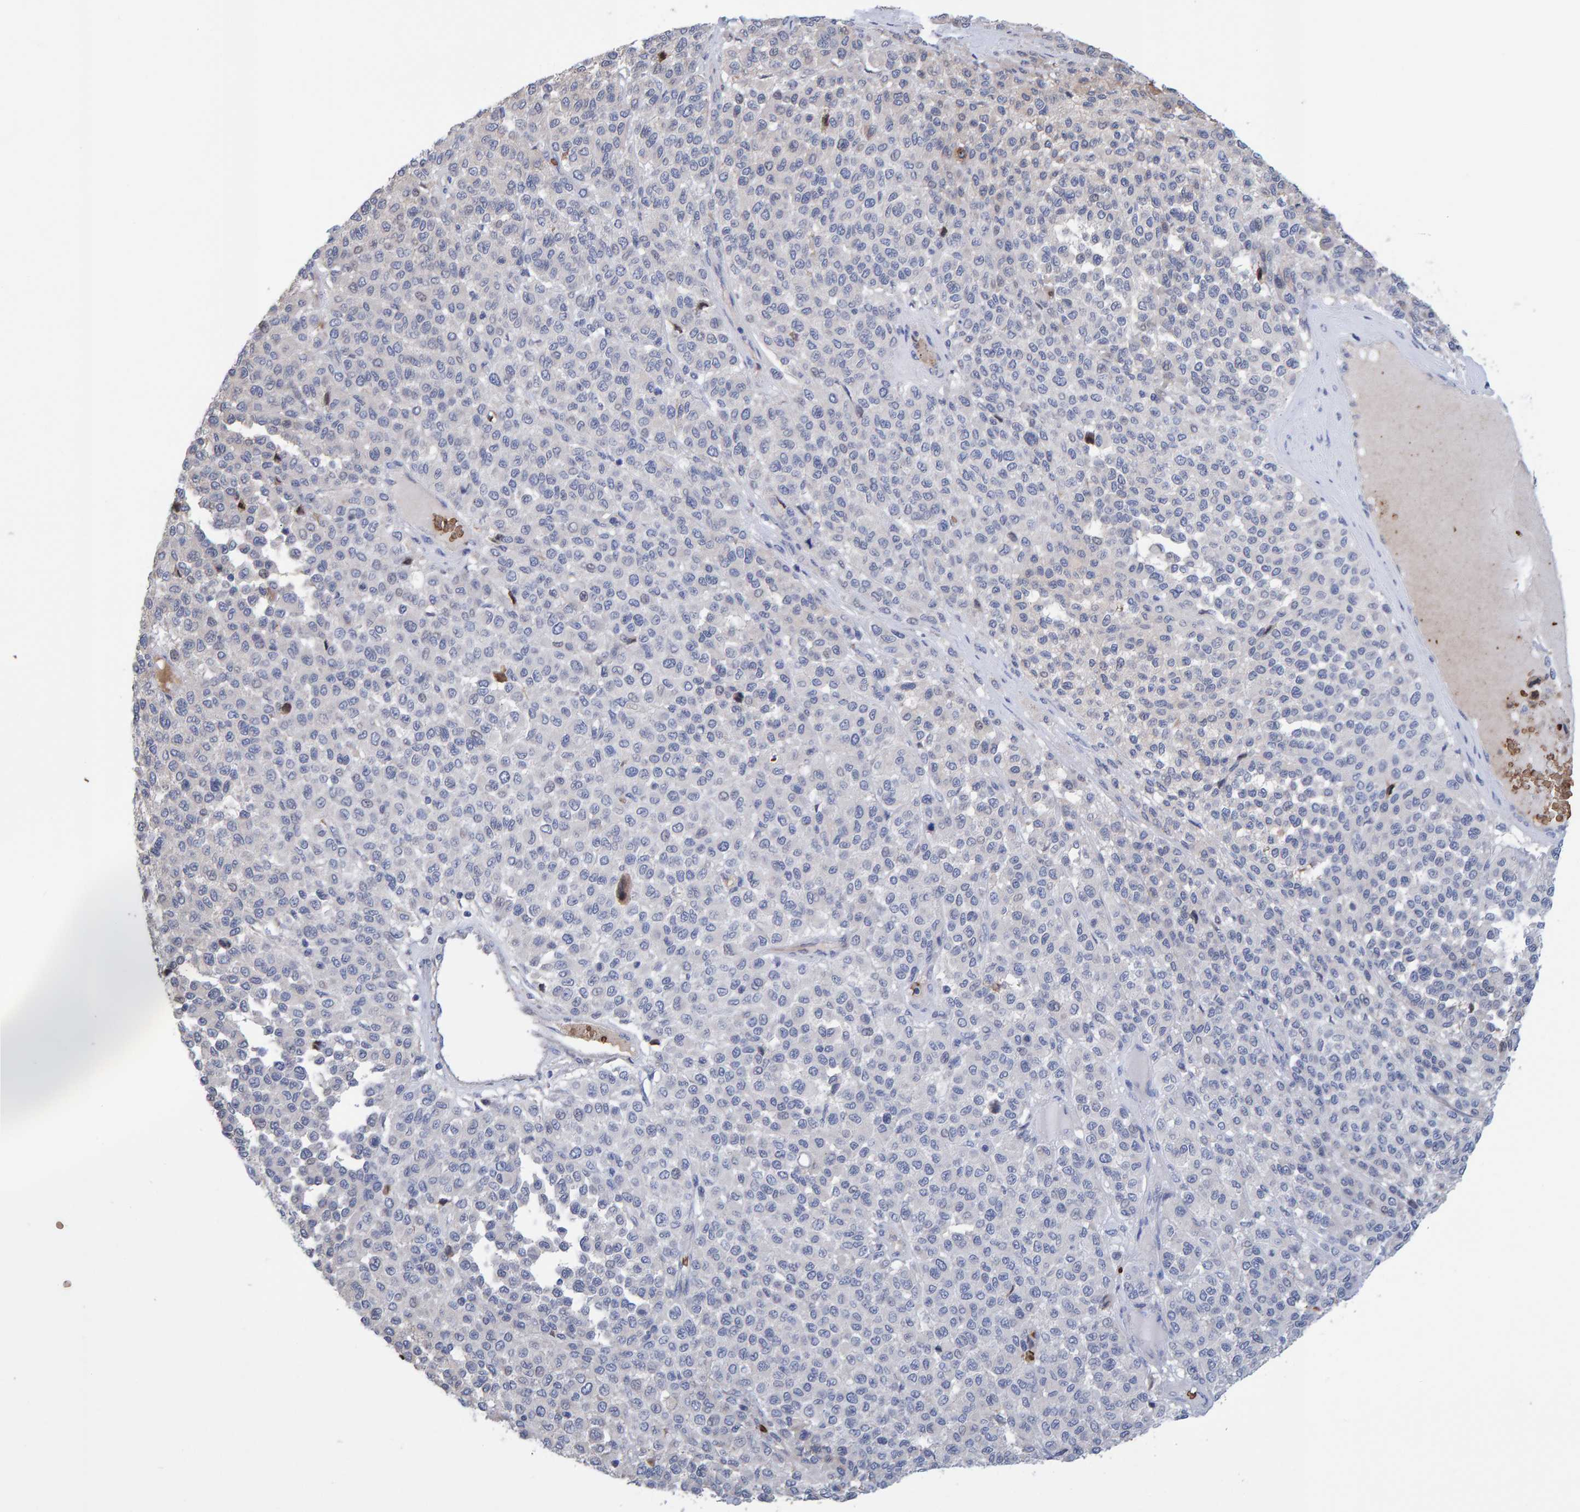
{"staining": {"intensity": "negative", "quantity": "none", "location": "none"}, "tissue": "melanoma", "cell_type": "Tumor cells", "image_type": "cancer", "snomed": [{"axis": "morphology", "description": "Malignant melanoma, Metastatic site"}, {"axis": "topography", "description": "Pancreas"}], "caption": "Human malignant melanoma (metastatic site) stained for a protein using IHC demonstrates no positivity in tumor cells.", "gene": "VPS9D1", "patient": {"sex": "female", "age": 30}}